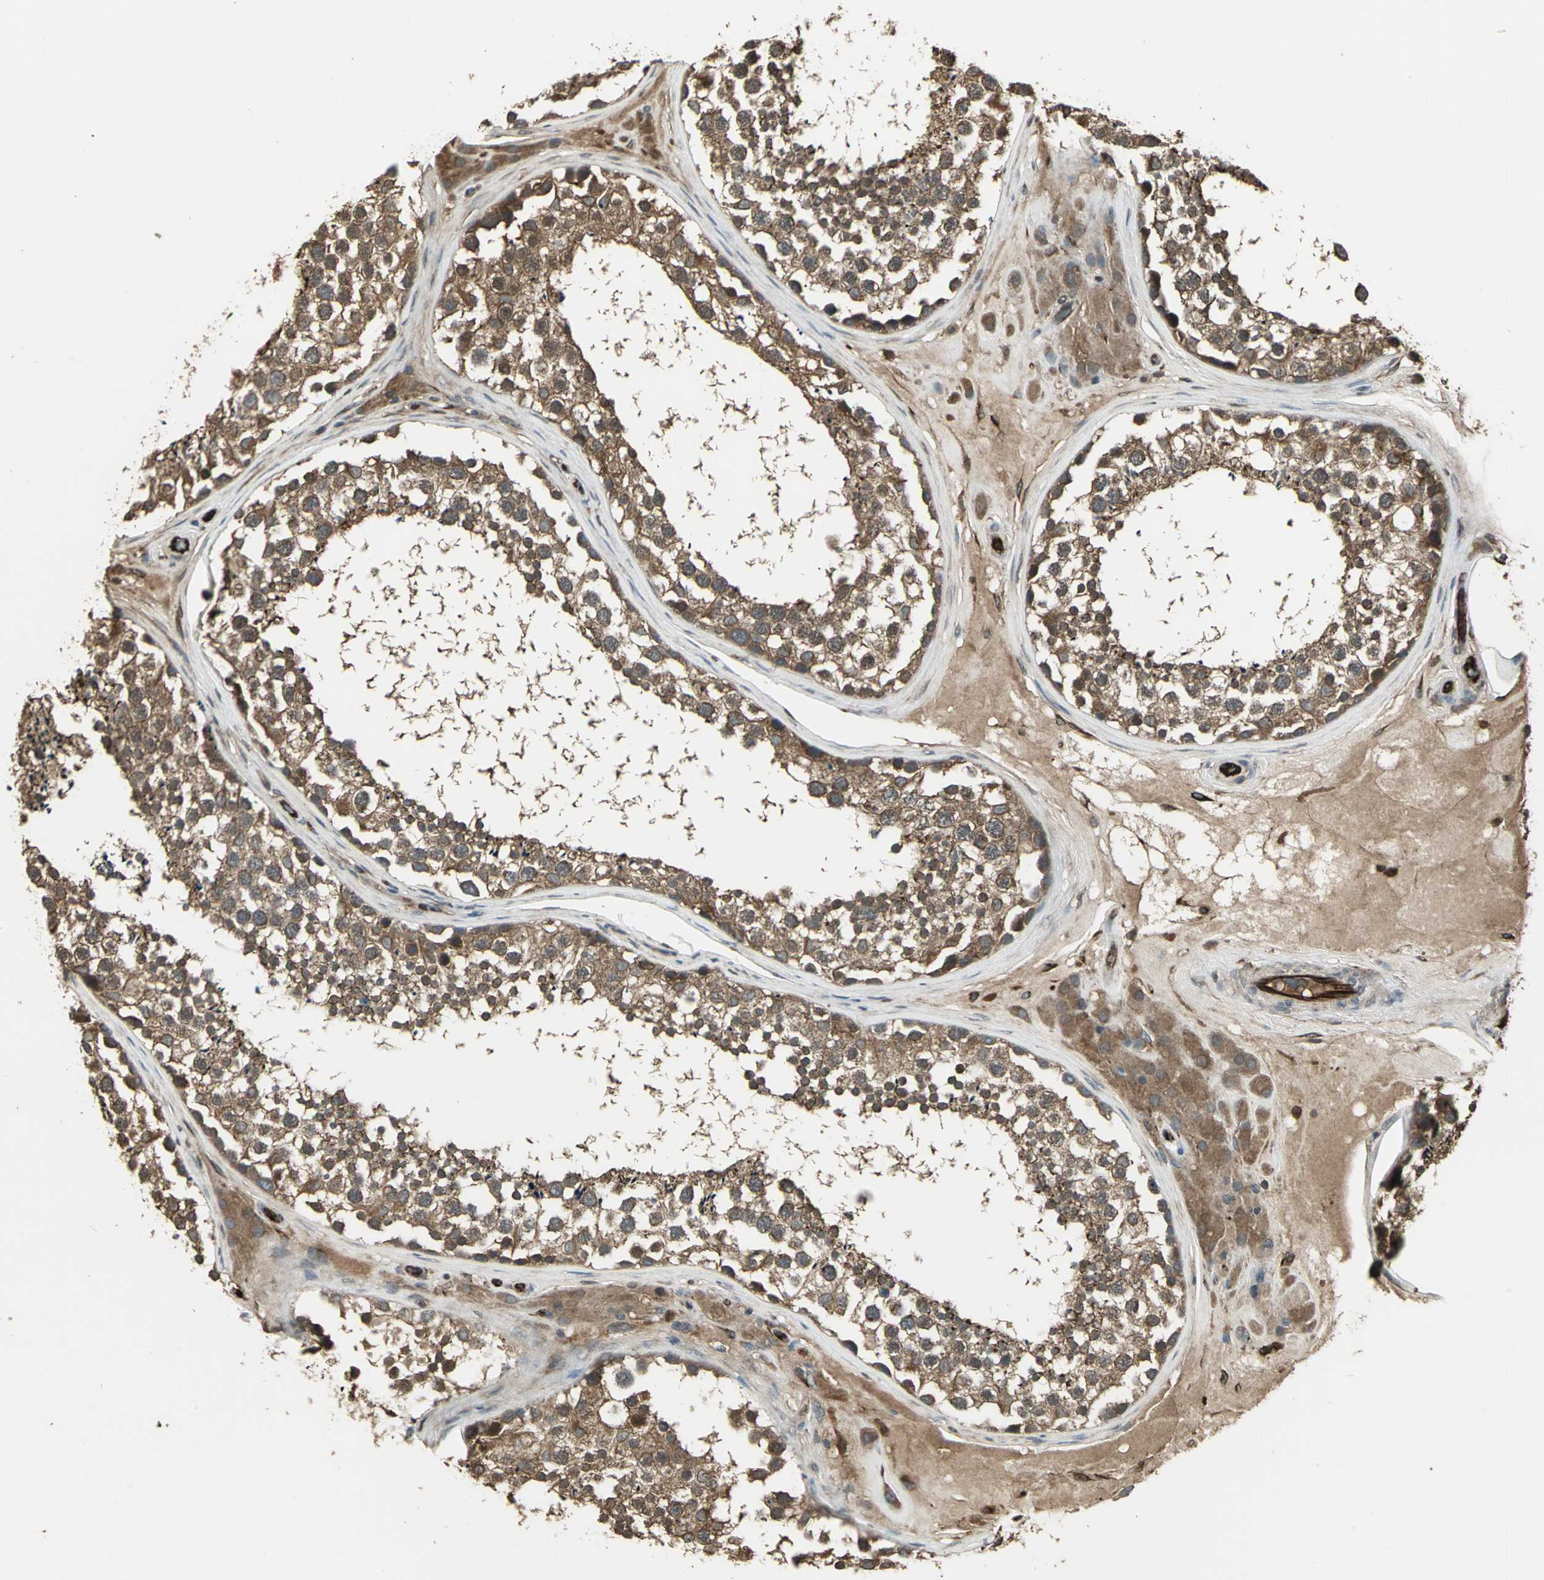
{"staining": {"intensity": "moderate", "quantity": ">75%", "location": "cytoplasmic/membranous"}, "tissue": "testis", "cell_type": "Cells in seminiferous ducts", "image_type": "normal", "snomed": [{"axis": "morphology", "description": "Normal tissue, NOS"}, {"axis": "topography", "description": "Testis"}], "caption": "Brown immunohistochemical staining in unremarkable human testis displays moderate cytoplasmic/membranous expression in approximately >75% of cells in seminiferous ducts. (DAB IHC with brightfield microscopy, high magnification).", "gene": "PRXL2B", "patient": {"sex": "male", "age": 46}}